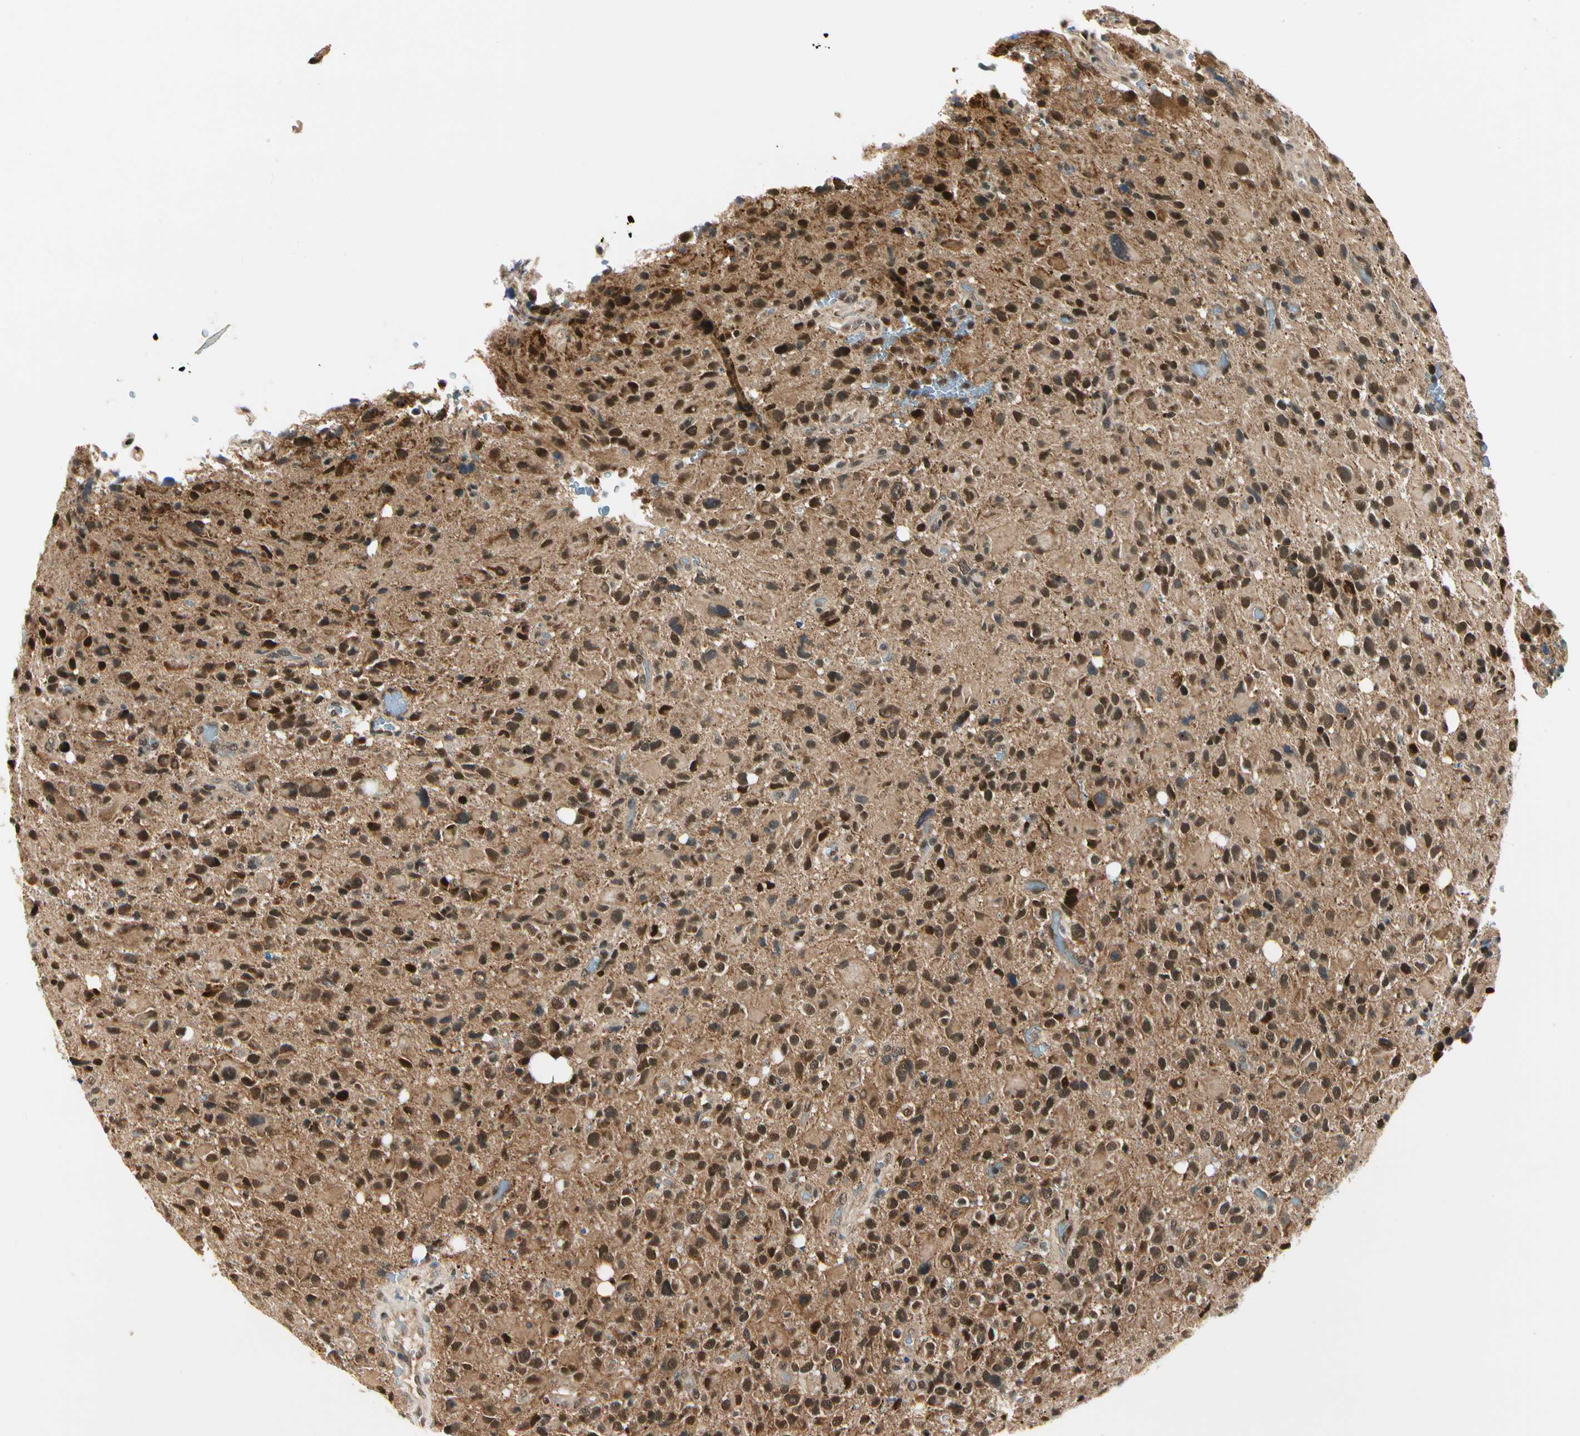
{"staining": {"intensity": "strong", "quantity": ">75%", "location": "cytoplasmic/membranous"}, "tissue": "glioma", "cell_type": "Tumor cells", "image_type": "cancer", "snomed": [{"axis": "morphology", "description": "Glioma, malignant, High grade"}, {"axis": "topography", "description": "Brain"}], "caption": "Immunohistochemical staining of human malignant high-grade glioma exhibits high levels of strong cytoplasmic/membranous protein positivity in about >75% of tumor cells.", "gene": "PDK2", "patient": {"sex": "male", "age": 48}}